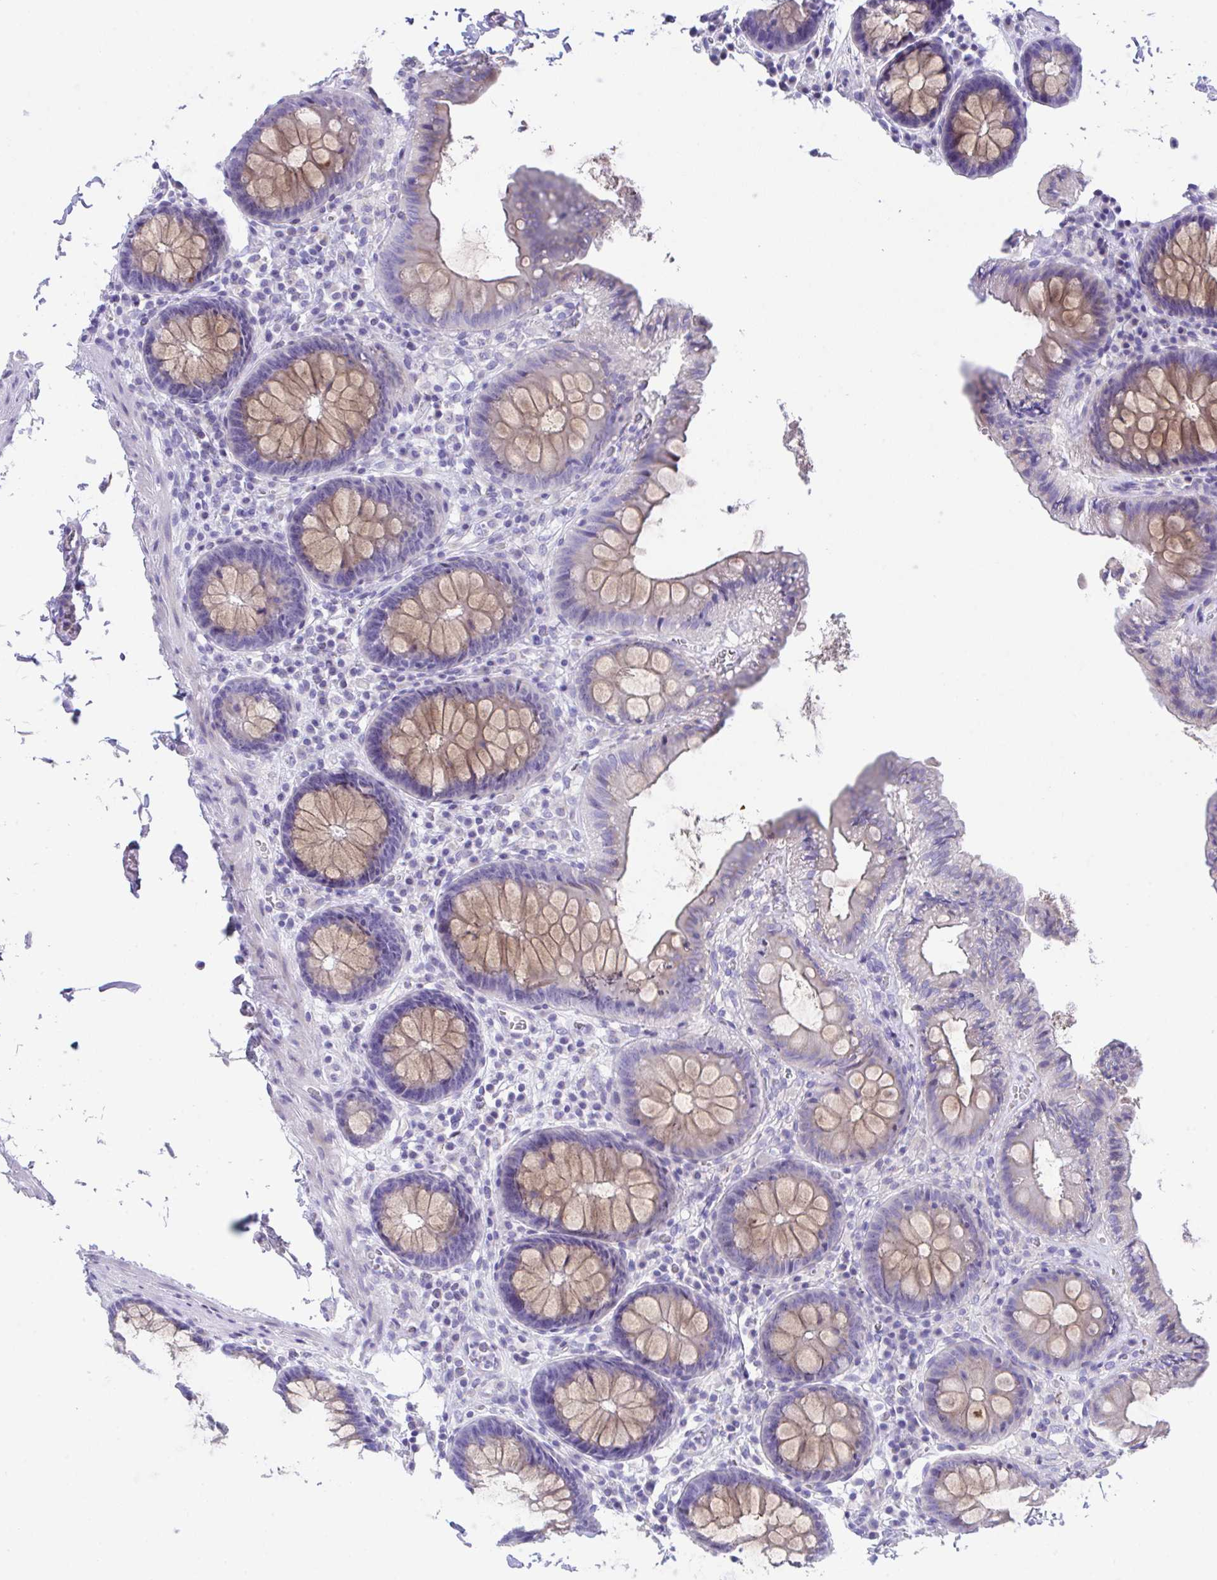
{"staining": {"intensity": "negative", "quantity": "none", "location": "none"}, "tissue": "colon", "cell_type": "Endothelial cells", "image_type": "normal", "snomed": [{"axis": "morphology", "description": "Normal tissue, NOS"}, {"axis": "topography", "description": "Colon"}, {"axis": "topography", "description": "Peripheral nerve tissue"}], "caption": "A high-resolution image shows IHC staining of benign colon, which demonstrates no significant staining in endothelial cells.", "gene": "SLC16A6", "patient": {"sex": "male", "age": 84}}